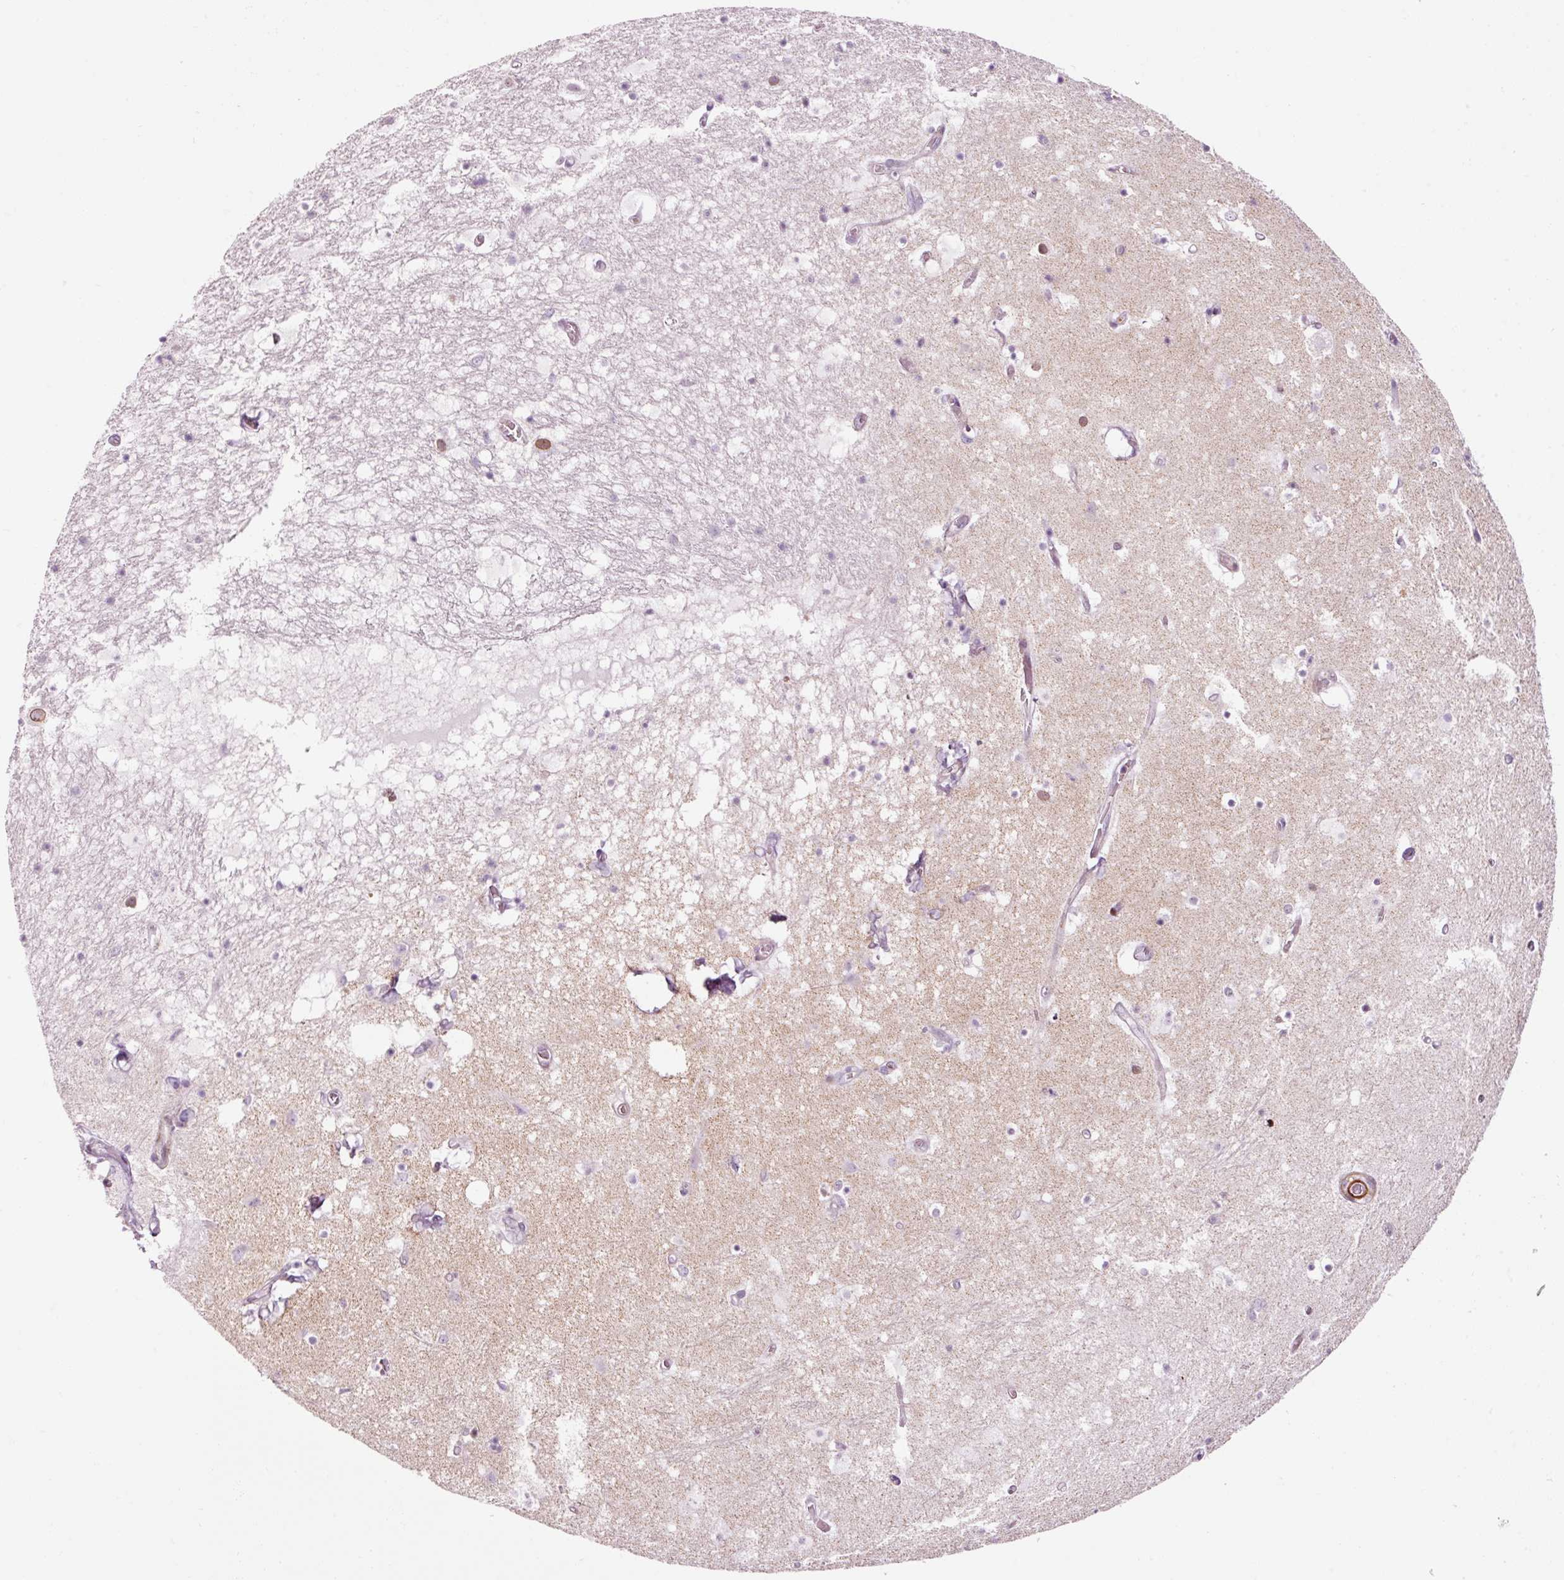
{"staining": {"intensity": "negative", "quantity": "none", "location": "none"}, "tissue": "hippocampus", "cell_type": "Glial cells", "image_type": "normal", "snomed": [{"axis": "morphology", "description": "Normal tissue, NOS"}, {"axis": "topography", "description": "Hippocampus"}], "caption": "IHC of benign human hippocampus reveals no positivity in glial cells.", "gene": "ANKRD20A1", "patient": {"sex": "female", "age": 52}}